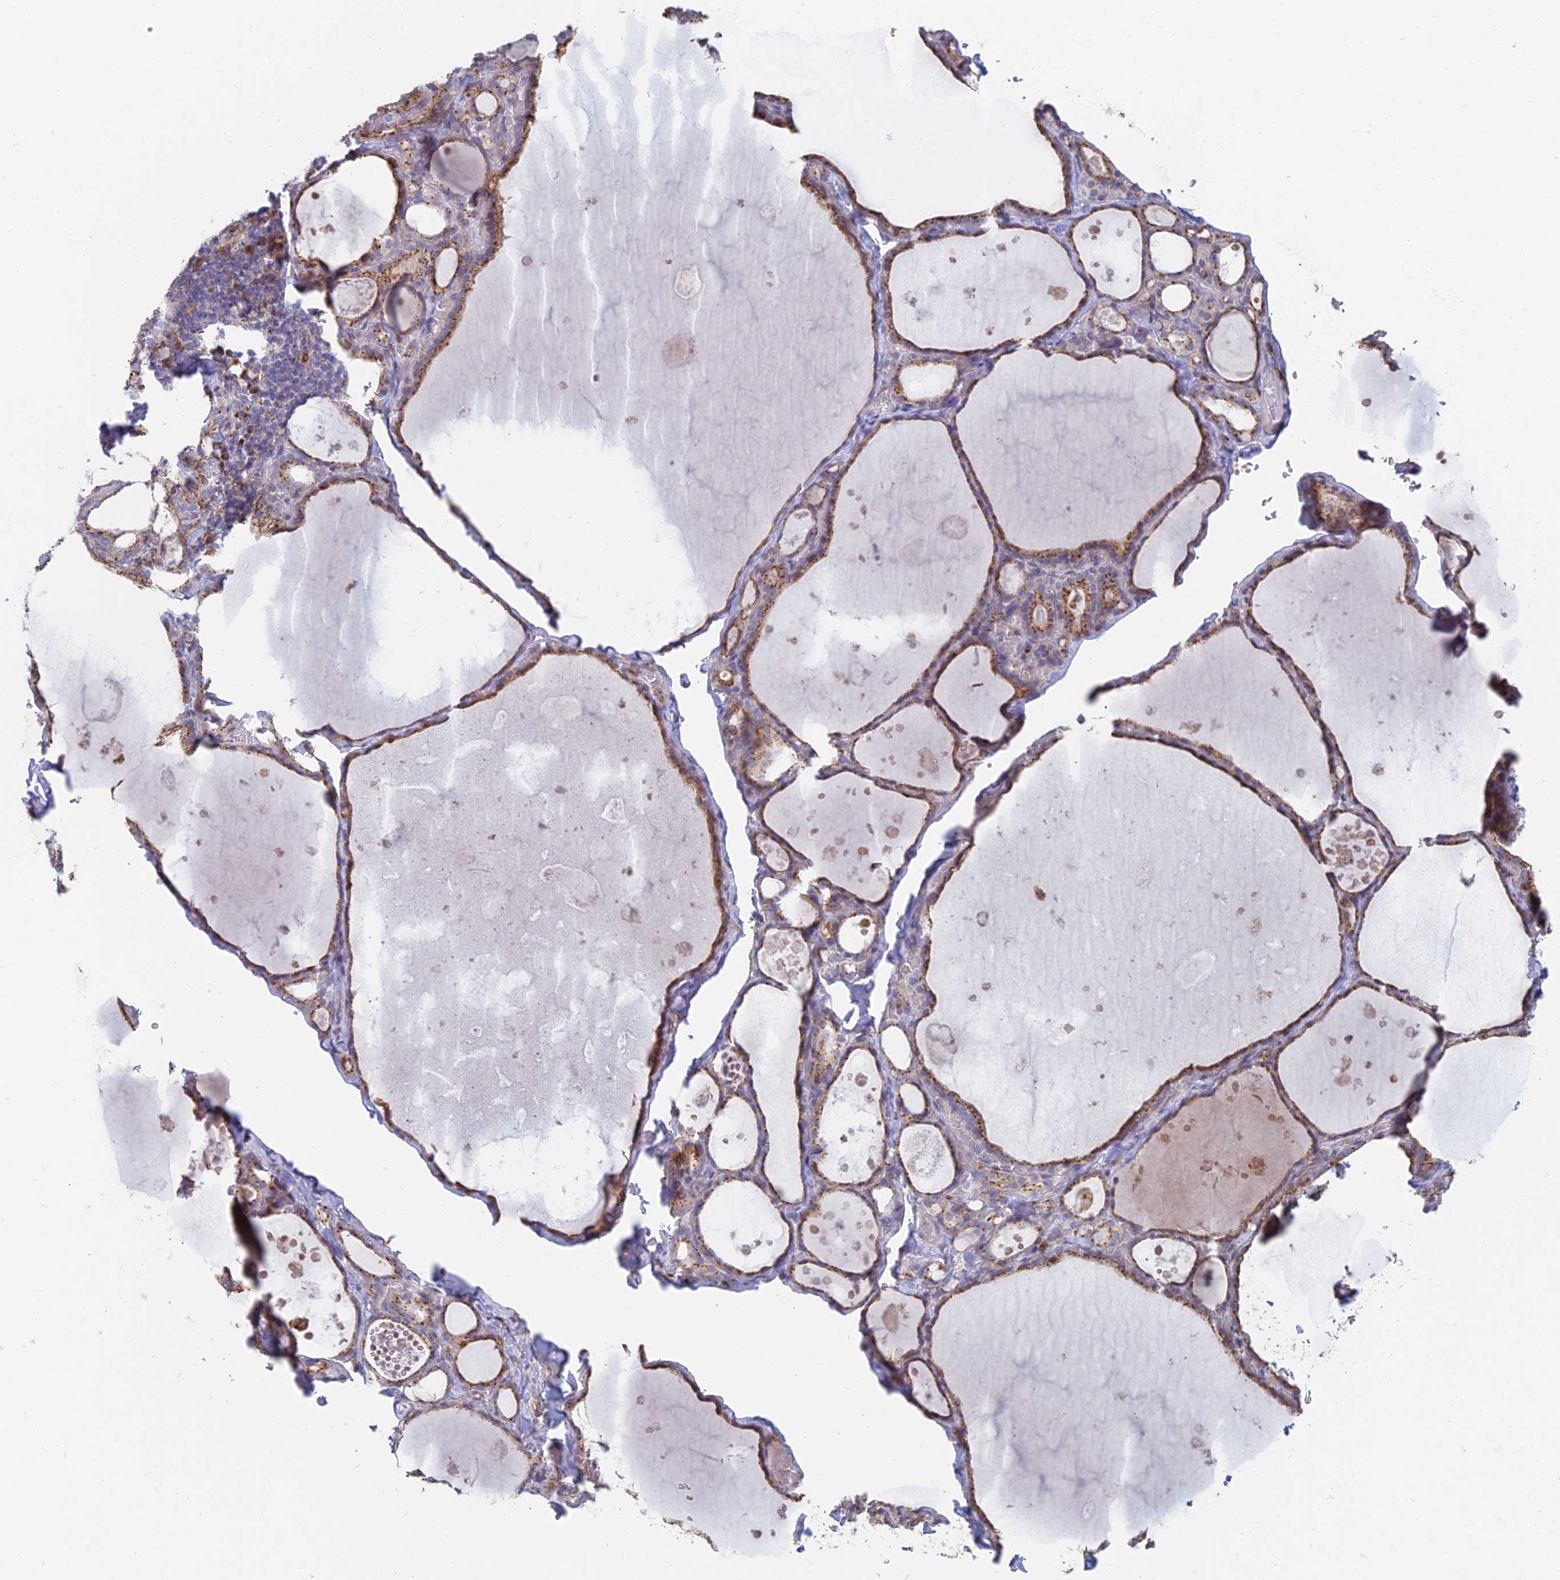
{"staining": {"intensity": "moderate", "quantity": ">75%", "location": "cytoplasmic/membranous"}, "tissue": "thyroid gland", "cell_type": "Glandular cells", "image_type": "normal", "snomed": [{"axis": "morphology", "description": "Normal tissue, NOS"}, {"axis": "topography", "description": "Thyroid gland"}], "caption": "A high-resolution photomicrograph shows immunohistochemistry staining of unremarkable thyroid gland, which exhibits moderate cytoplasmic/membranous expression in about >75% of glandular cells. Ihc stains the protein of interest in brown and the nuclei are stained blue.", "gene": "ENSG00000267561", "patient": {"sex": "male", "age": 56}}